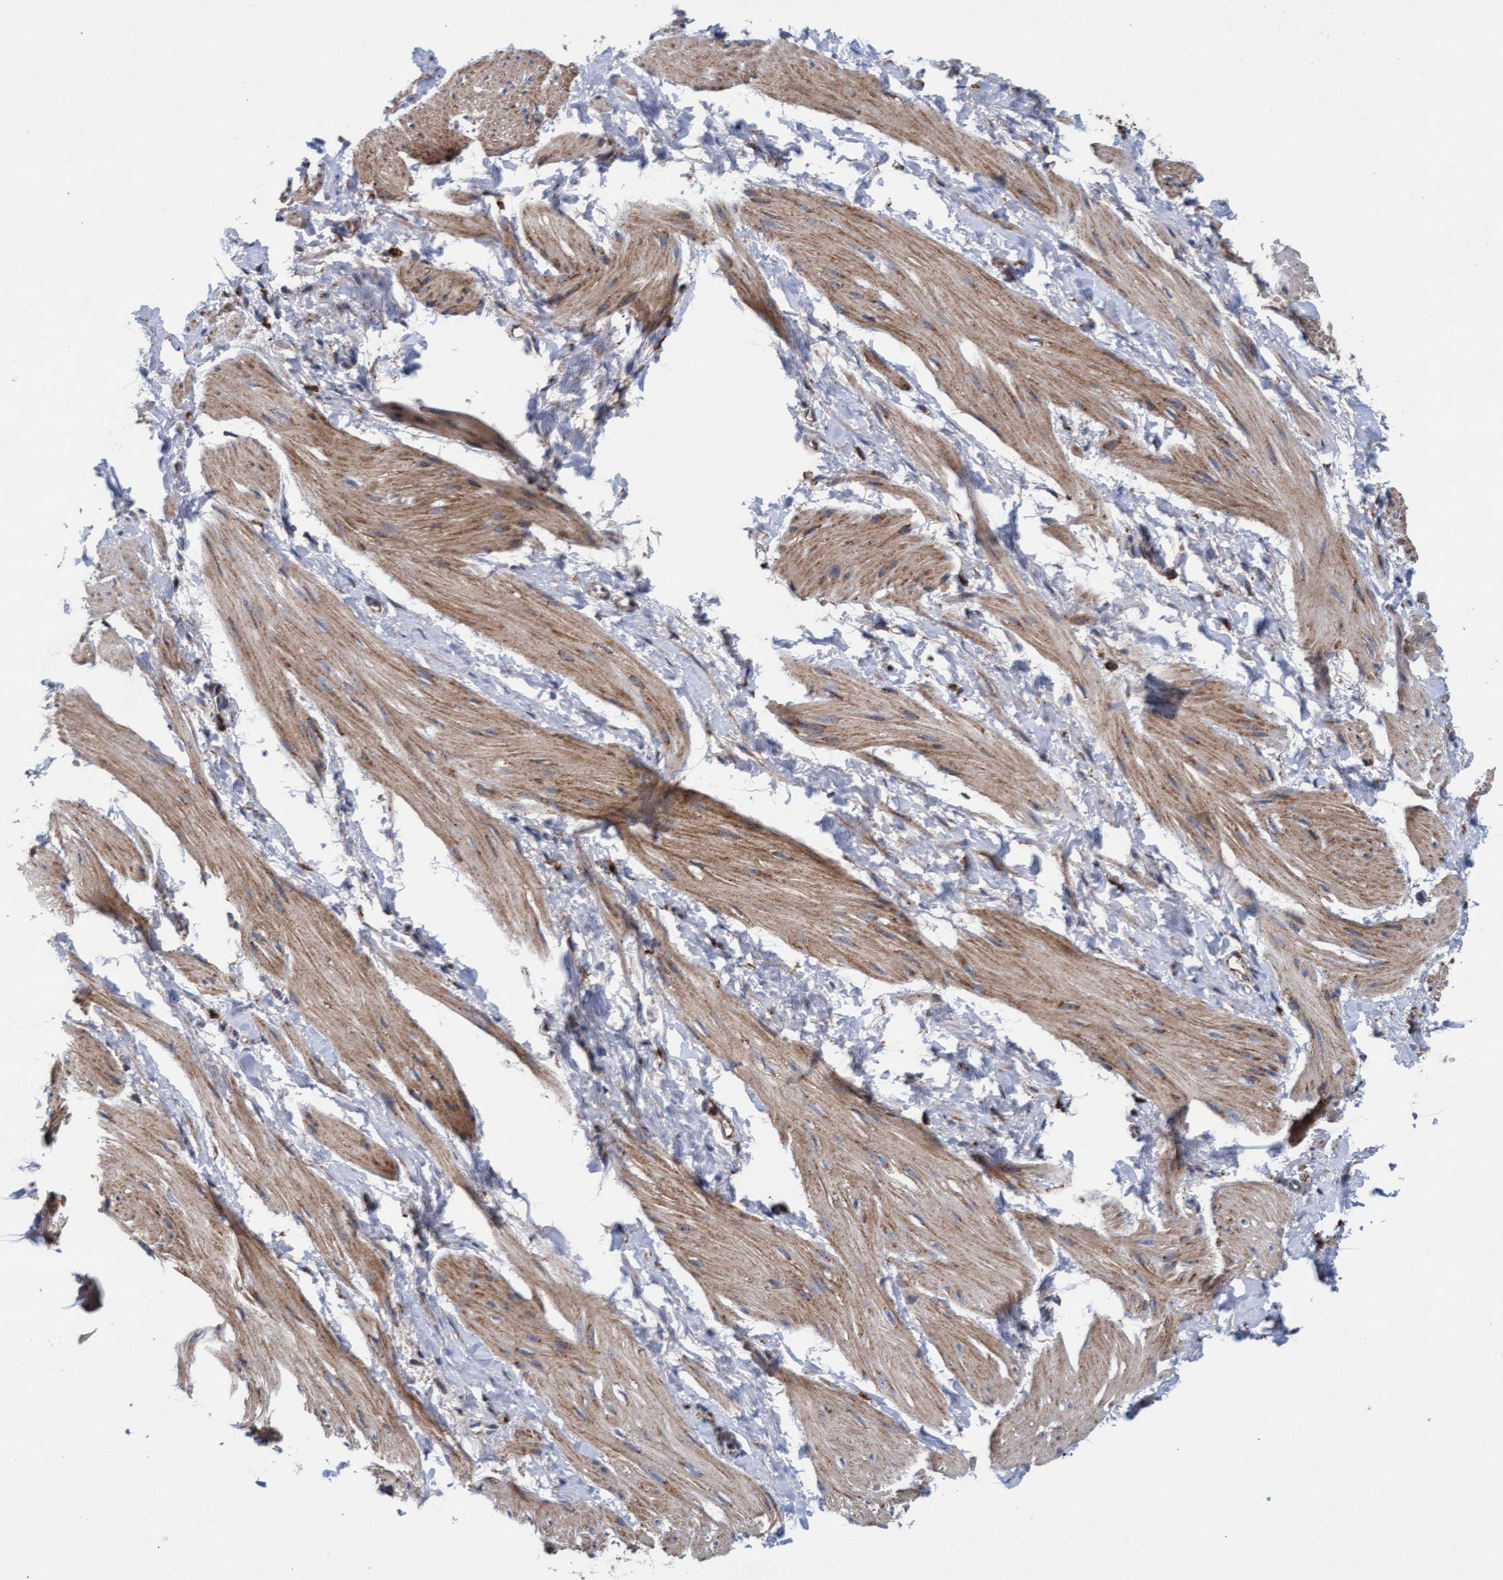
{"staining": {"intensity": "moderate", "quantity": ">75%", "location": "cytoplasmic/membranous"}, "tissue": "smooth muscle", "cell_type": "Smooth muscle cells", "image_type": "normal", "snomed": [{"axis": "morphology", "description": "Normal tissue, NOS"}, {"axis": "topography", "description": "Smooth muscle"}], "caption": "The photomicrograph exhibits immunohistochemical staining of unremarkable smooth muscle. There is moderate cytoplasmic/membranous positivity is identified in about >75% of smooth muscle cells.", "gene": "MRPL38", "patient": {"sex": "male", "age": 16}}